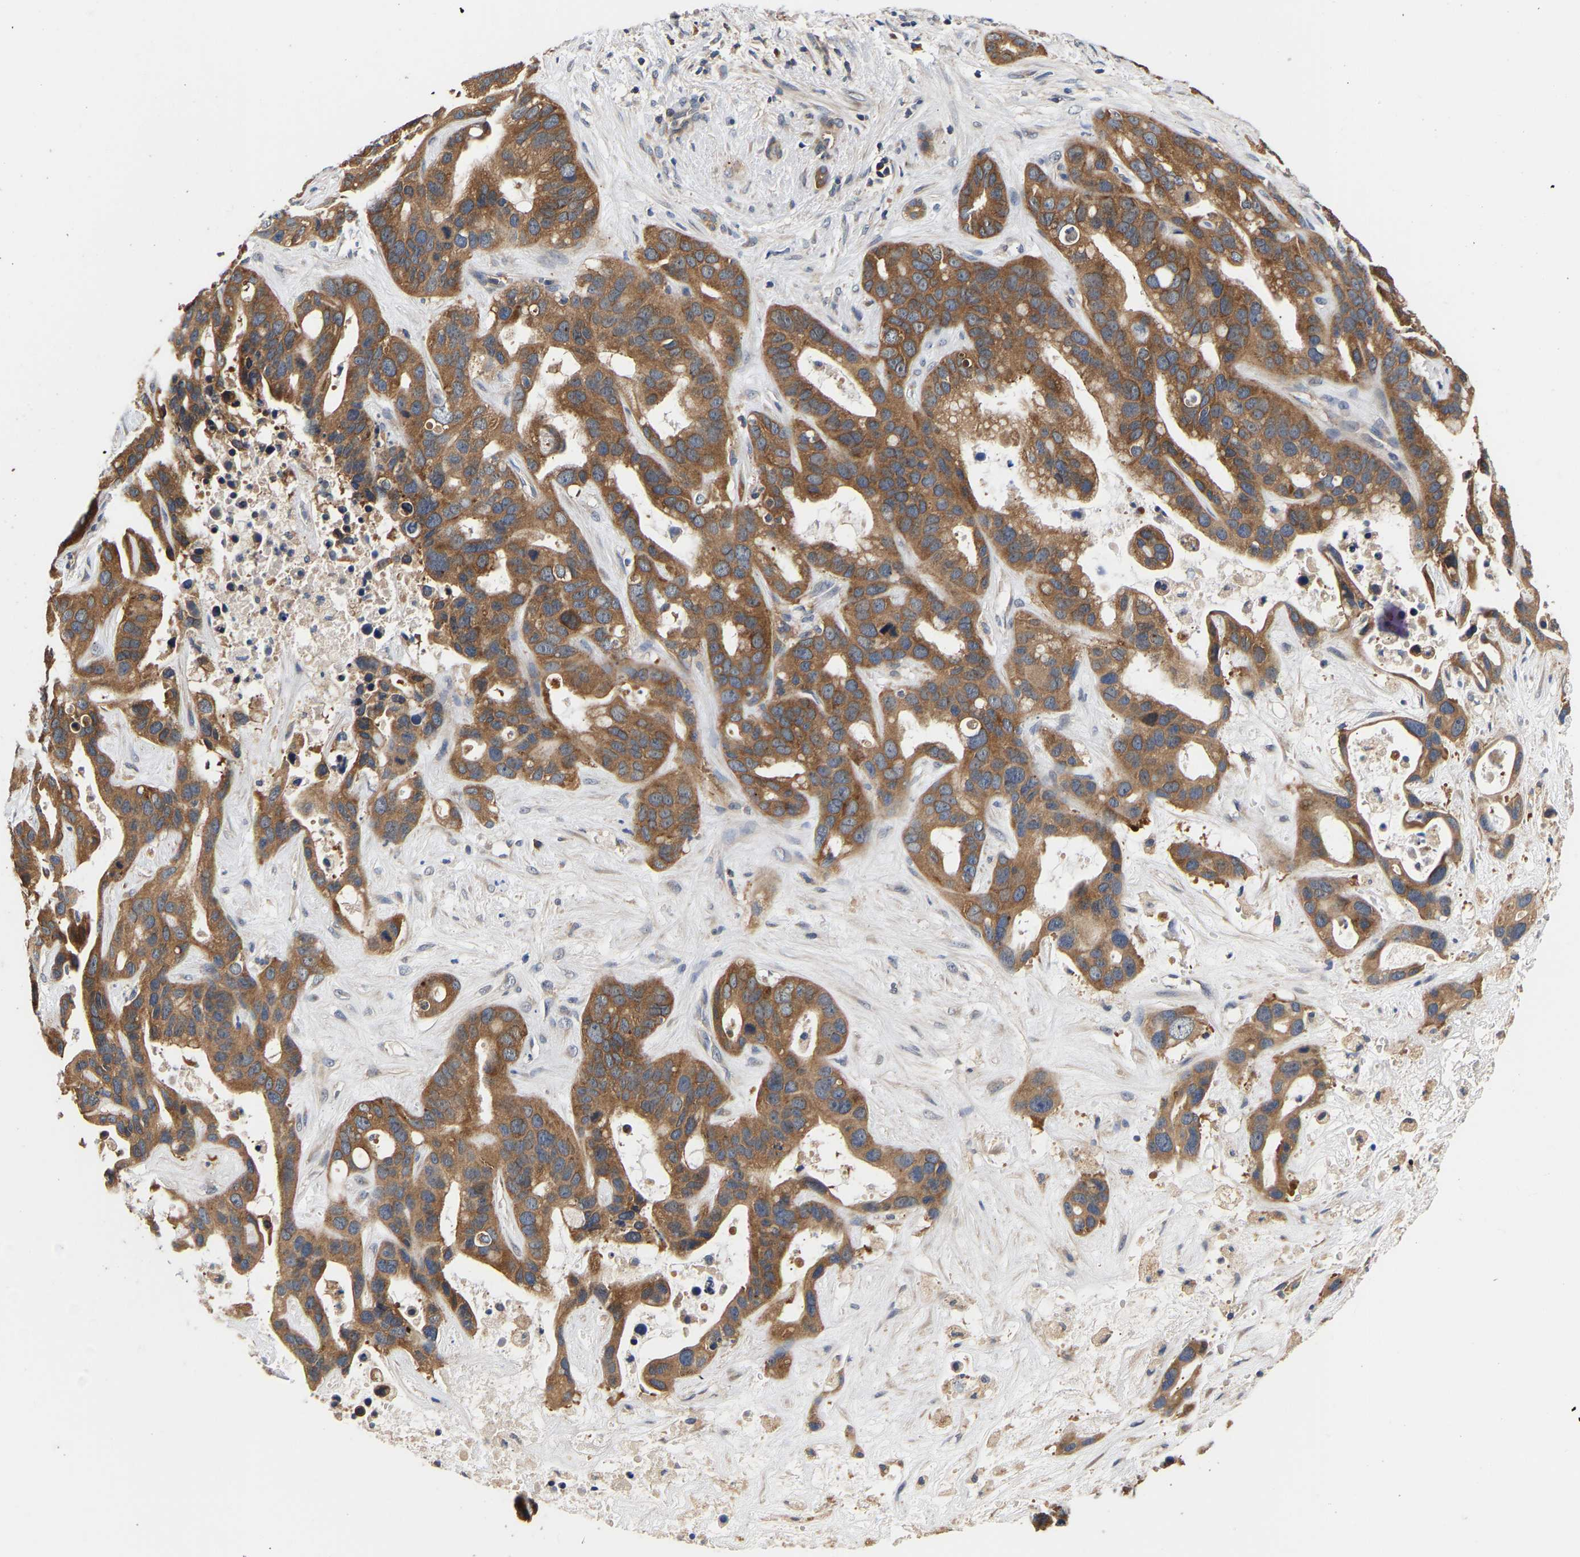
{"staining": {"intensity": "moderate", "quantity": ">75%", "location": "cytoplasmic/membranous"}, "tissue": "liver cancer", "cell_type": "Tumor cells", "image_type": "cancer", "snomed": [{"axis": "morphology", "description": "Cholangiocarcinoma"}, {"axis": "topography", "description": "Liver"}], "caption": "DAB (3,3'-diaminobenzidine) immunohistochemical staining of human liver cancer (cholangiocarcinoma) reveals moderate cytoplasmic/membranous protein positivity in approximately >75% of tumor cells. The staining was performed using DAB (3,3'-diaminobenzidine) to visualize the protein expression in brown, while the nuclei were stained in blue with hematoxylin (Magnification: 20x).", "gene": "LRBA", "patient": {"sex": "female", "age": 65}}